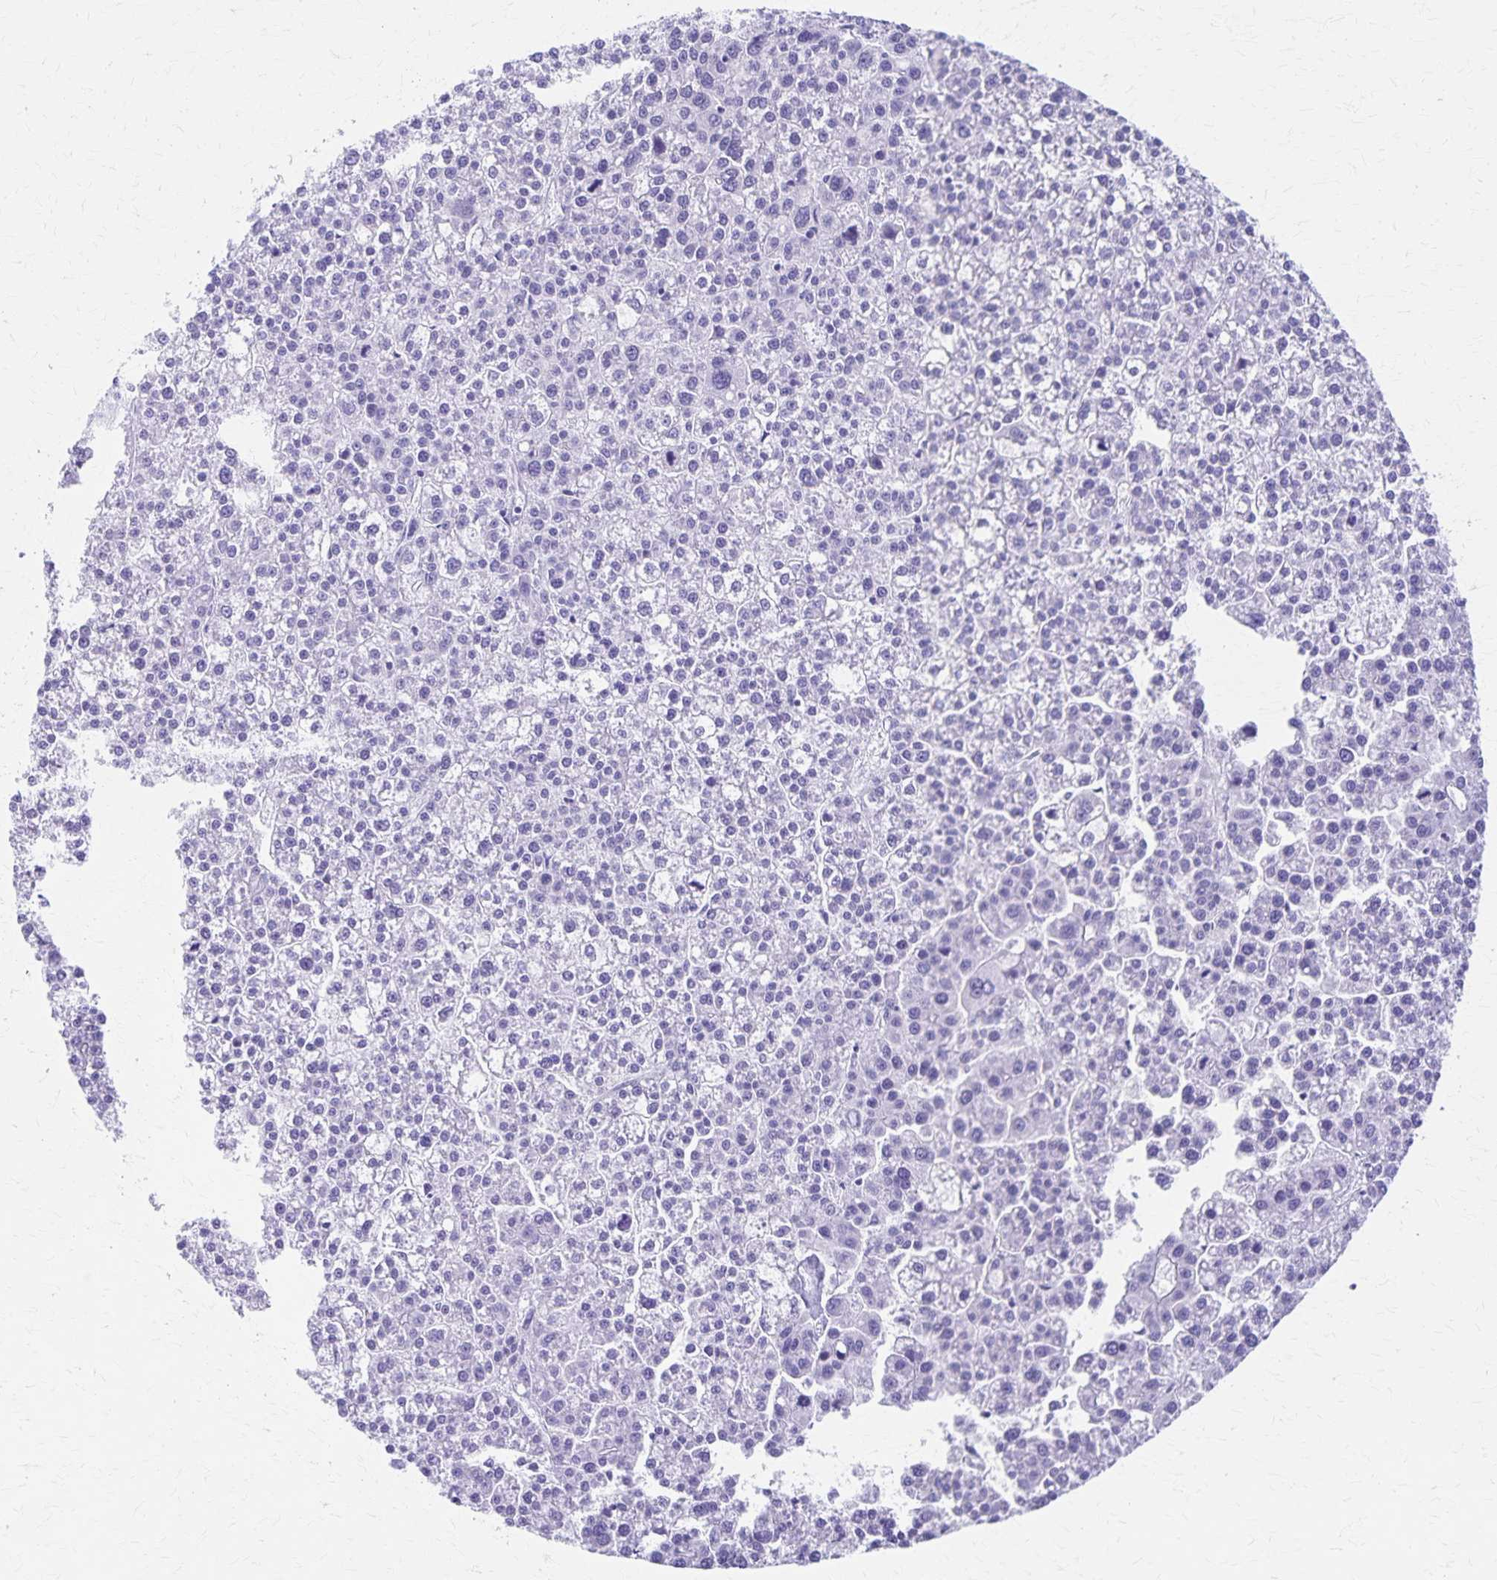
{"staining": {"intensity": "negative", "quantity": "none", "location": "none"}, "tissue": "liver cancer", "cell_type": "Tumor cells", "image_type": "cancer", "snomed": [{"axis": "morphology", "description": "Carcinoma, Hepatocellular, NOS"}, {"axis": "topography", "description": "Liver"}], "caption": "Immunohistochemistry of liver cancer reveals no positivity in tumor cells.", "gene": "DEFA5", "patient": {"sex": "female", "age": 58}}